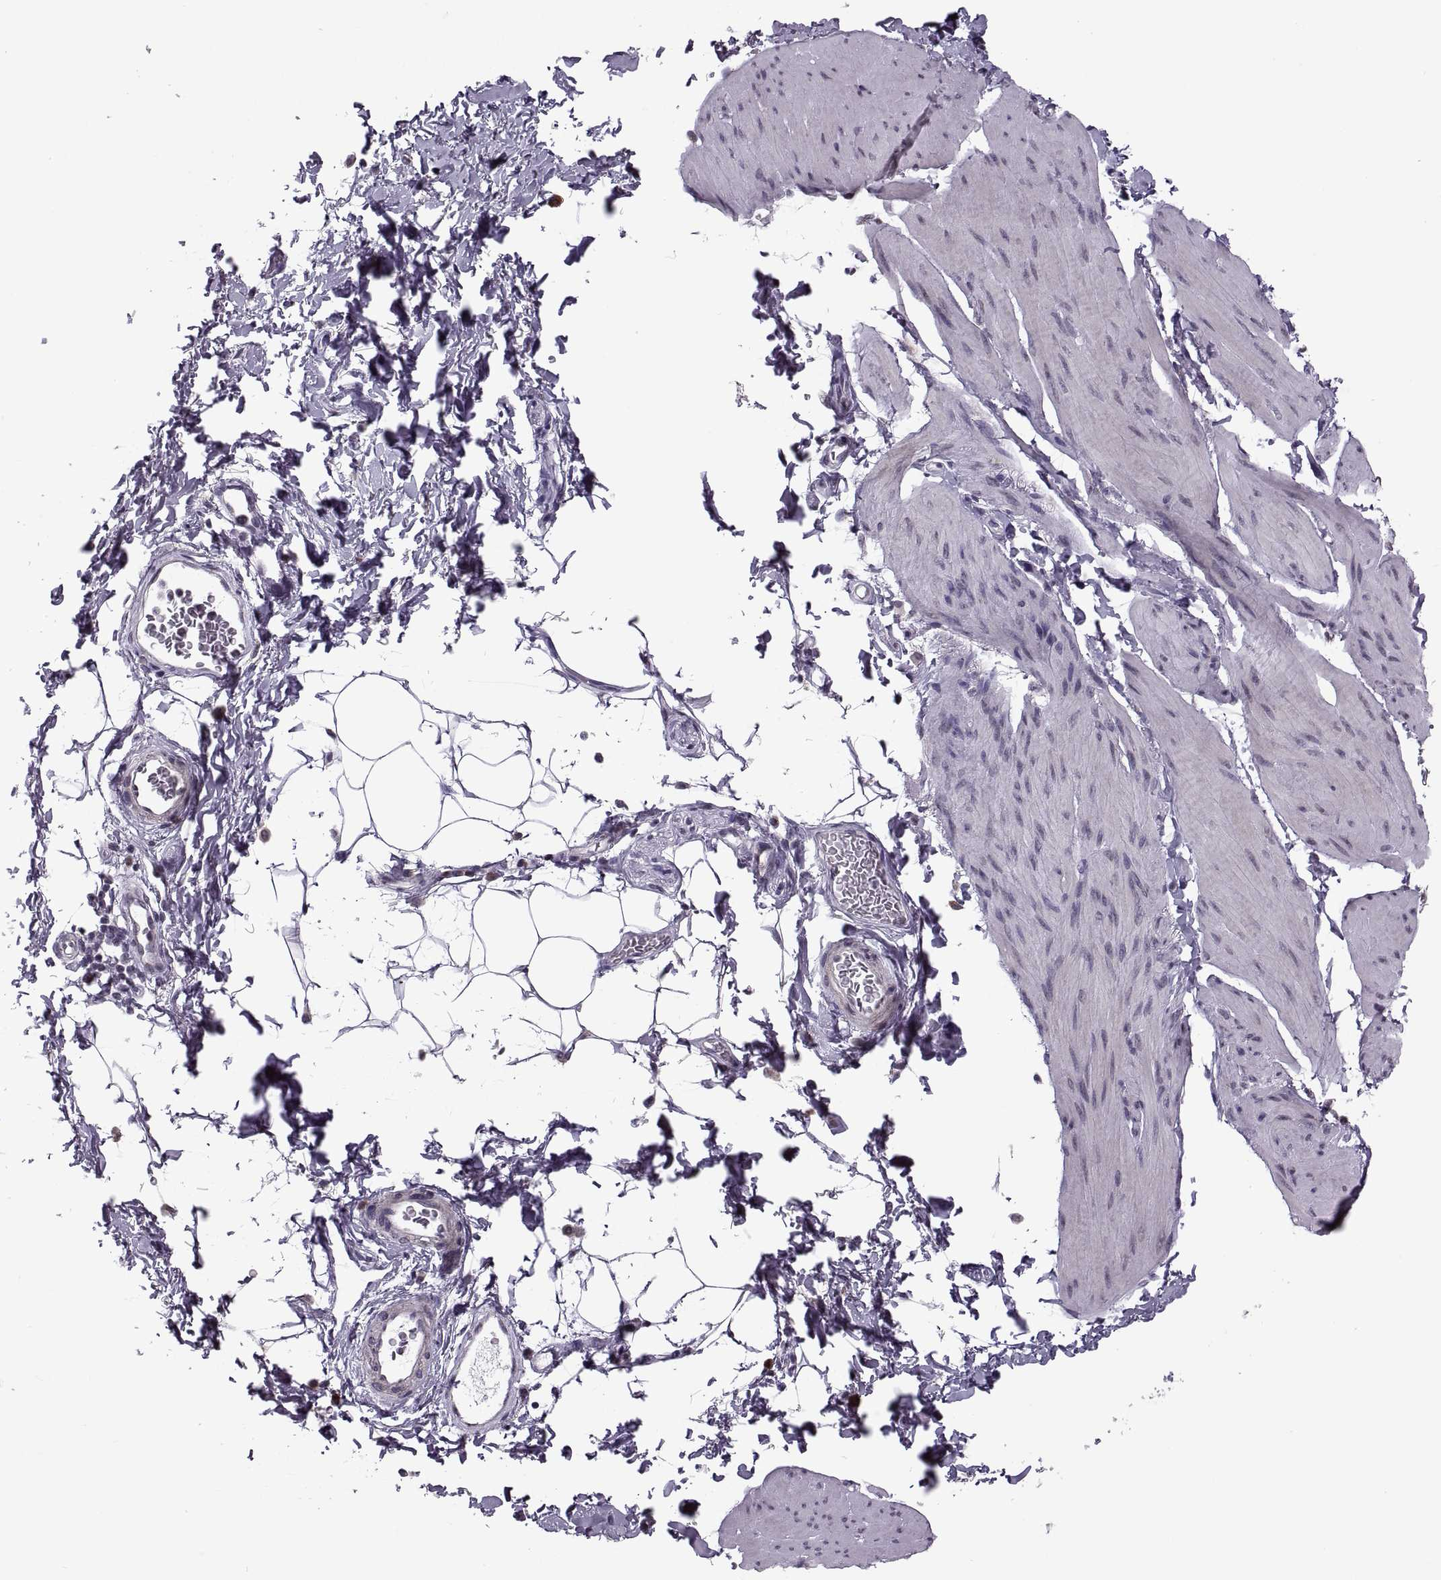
{"staining": {"intensity": "negative", "quantity": "none", "location": "none"}, "tissue": "smooth muscle", "cell_type": "Smooth muscle cells", "image_type": "normal", "snomed": [{"axis": "morphology", "description": "Normal tissue, NOS"}, {"axis": "topography", "description": "Adipose tissue"}, {"axis": "topography", "description": "Smooth muscle"}, {"axis": "topography", "description": "Peripheral nerve tissue"}], "caption": "Image shows no significant protein expression in smooth muscle cells of normal smooth muscle. (Immunohistochemistry, brightfield microscopy, high magnification).", "gene": "PRSS37", "patient": {"sex": "male", "age": 83}}